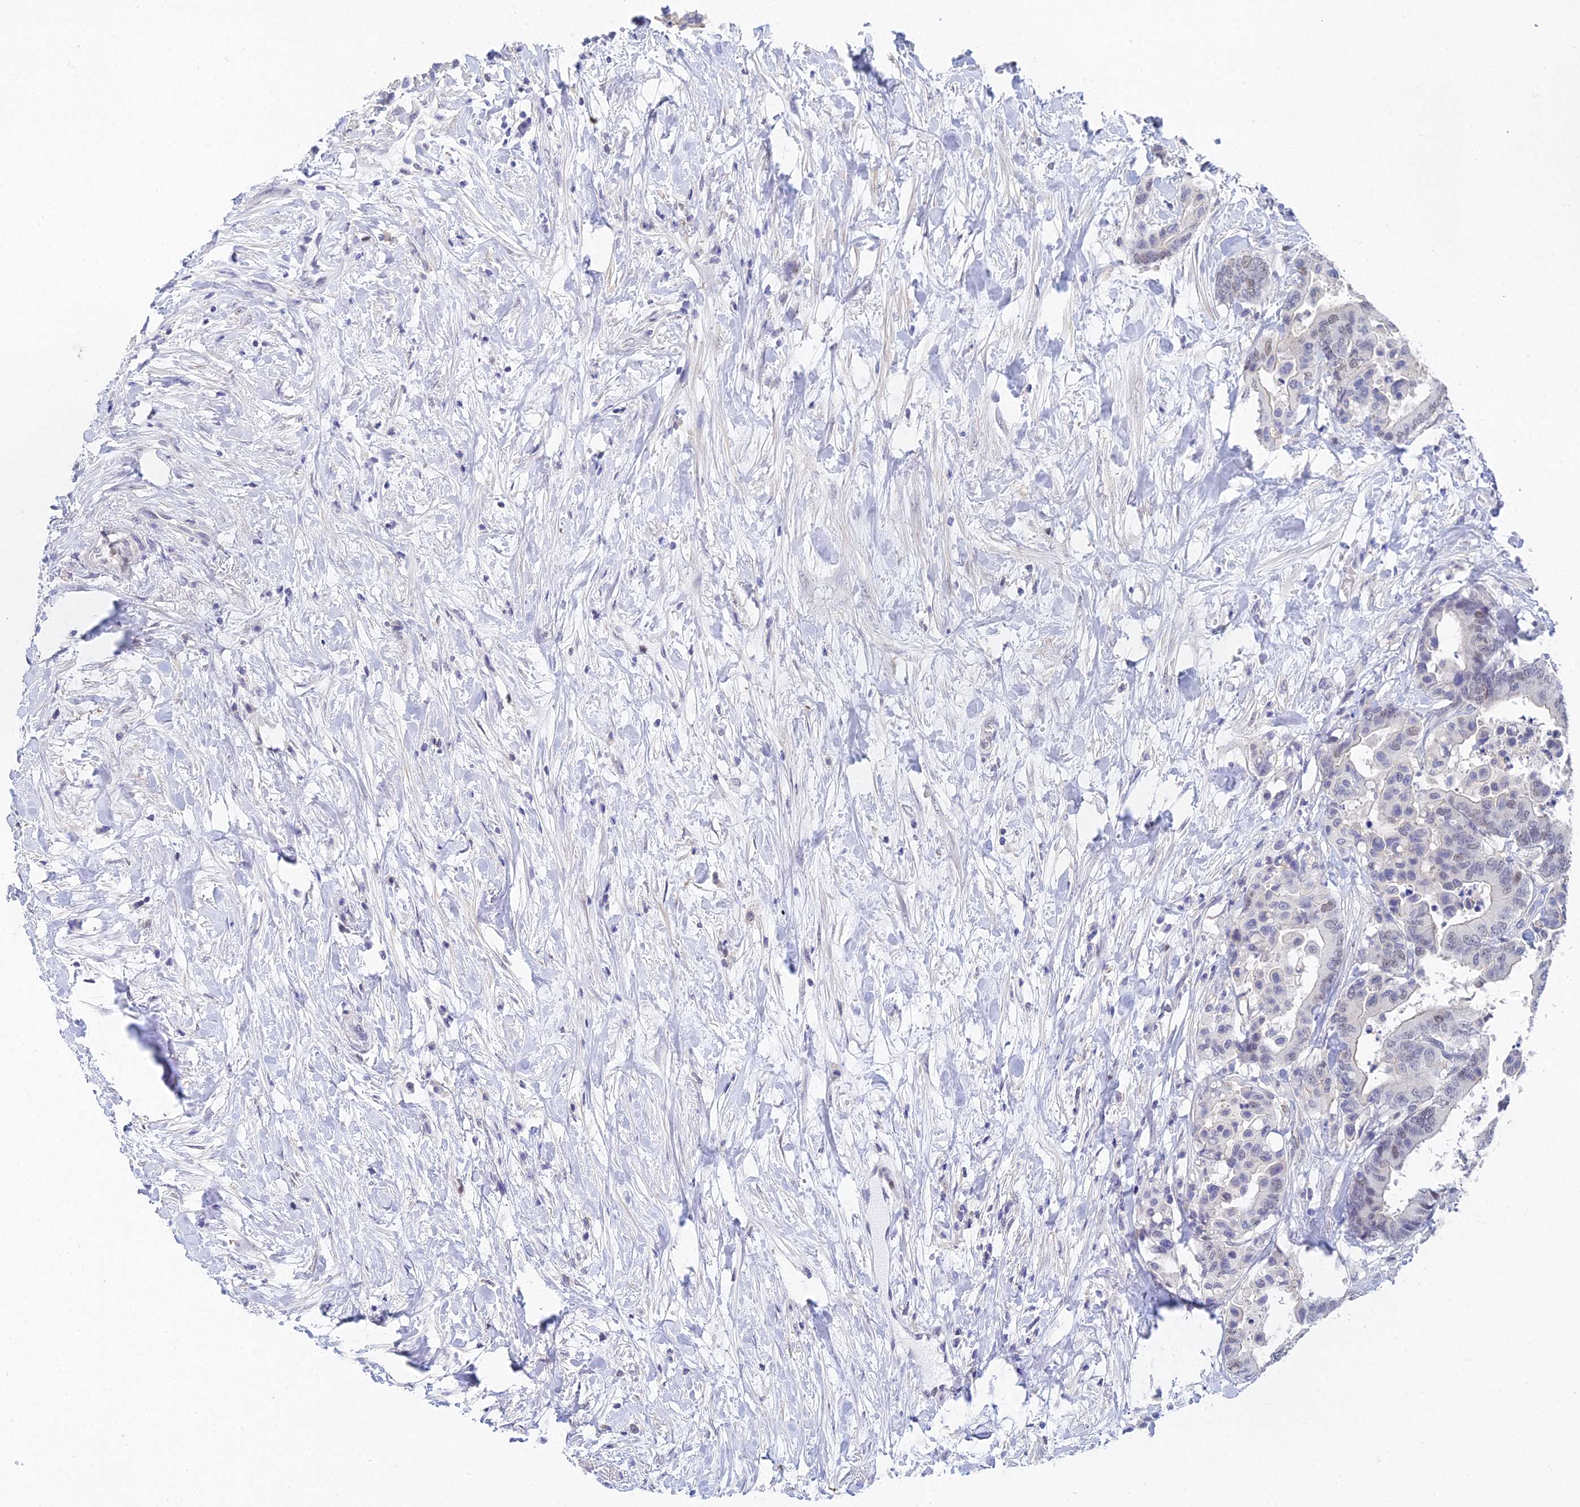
{"staining": {"intensity": "weak", "quantity": "<25%", "location": "nuclear"}, "tissue": "colorectal cancer", "cell_type": "Tumor cells", "image_type": "cancer", "snomed": [{"axis": "morphology", "description": "Normal tissue, NOS"}, {"axis": "morphology", "description": "Adenocarcinoma, NOS"}, {"axis": "topography", "description": "Colon"}], "caption": "Tumor cells show no significant protein staining in adenocarcinoma (colorectal). (Immunohistochemistry (ihc), brightfield microscopy, high magnification).", "gene": "MCM2", "patient": {"sex": "male", "age": 82}}